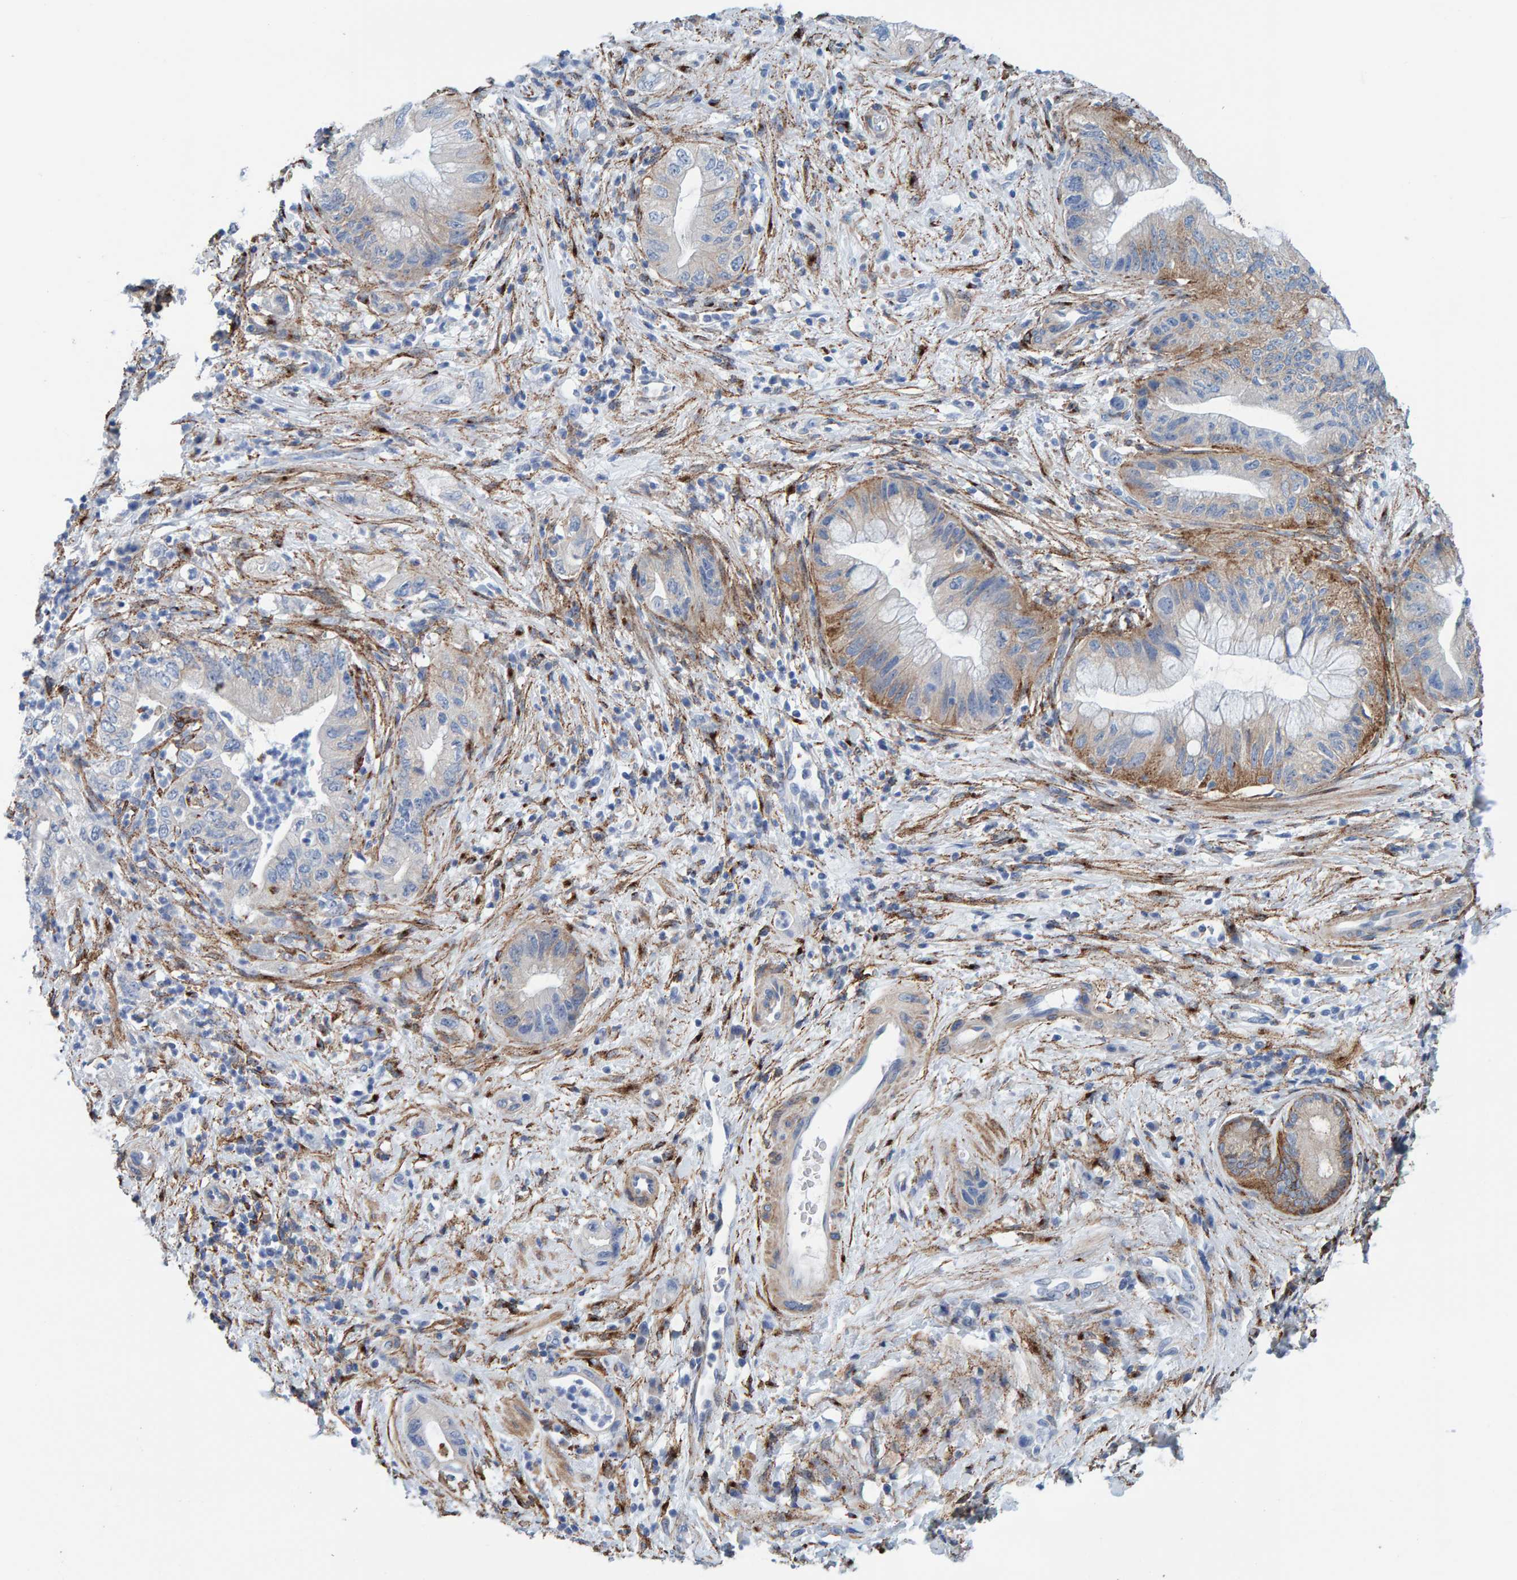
{"staining": {"intensity": "moderate", "quantity": "<25%", "location": "cytoplasmic/membranous"}, "tissue": "pancreatic cancer", "cell_type": "Tumor cells", "image_type": "cancer", "snomed": [{"axis": "morphology", "description": "Adenocarcinoma, NOS"}, {"axis": "topography", "description": "Pancreas"}], "caption": "Immunohistochemical staining of pancreatic adenocarcinoma reveals moderate cytoplasmic/membranous protein positivity in approximately <25% of tumor cells. Immunohistochemistry (ihc) stains the protein in brown and the nuclei are stained blue.", "gene": "LRP1", "patient": {"sex": "female", "age": 73}}